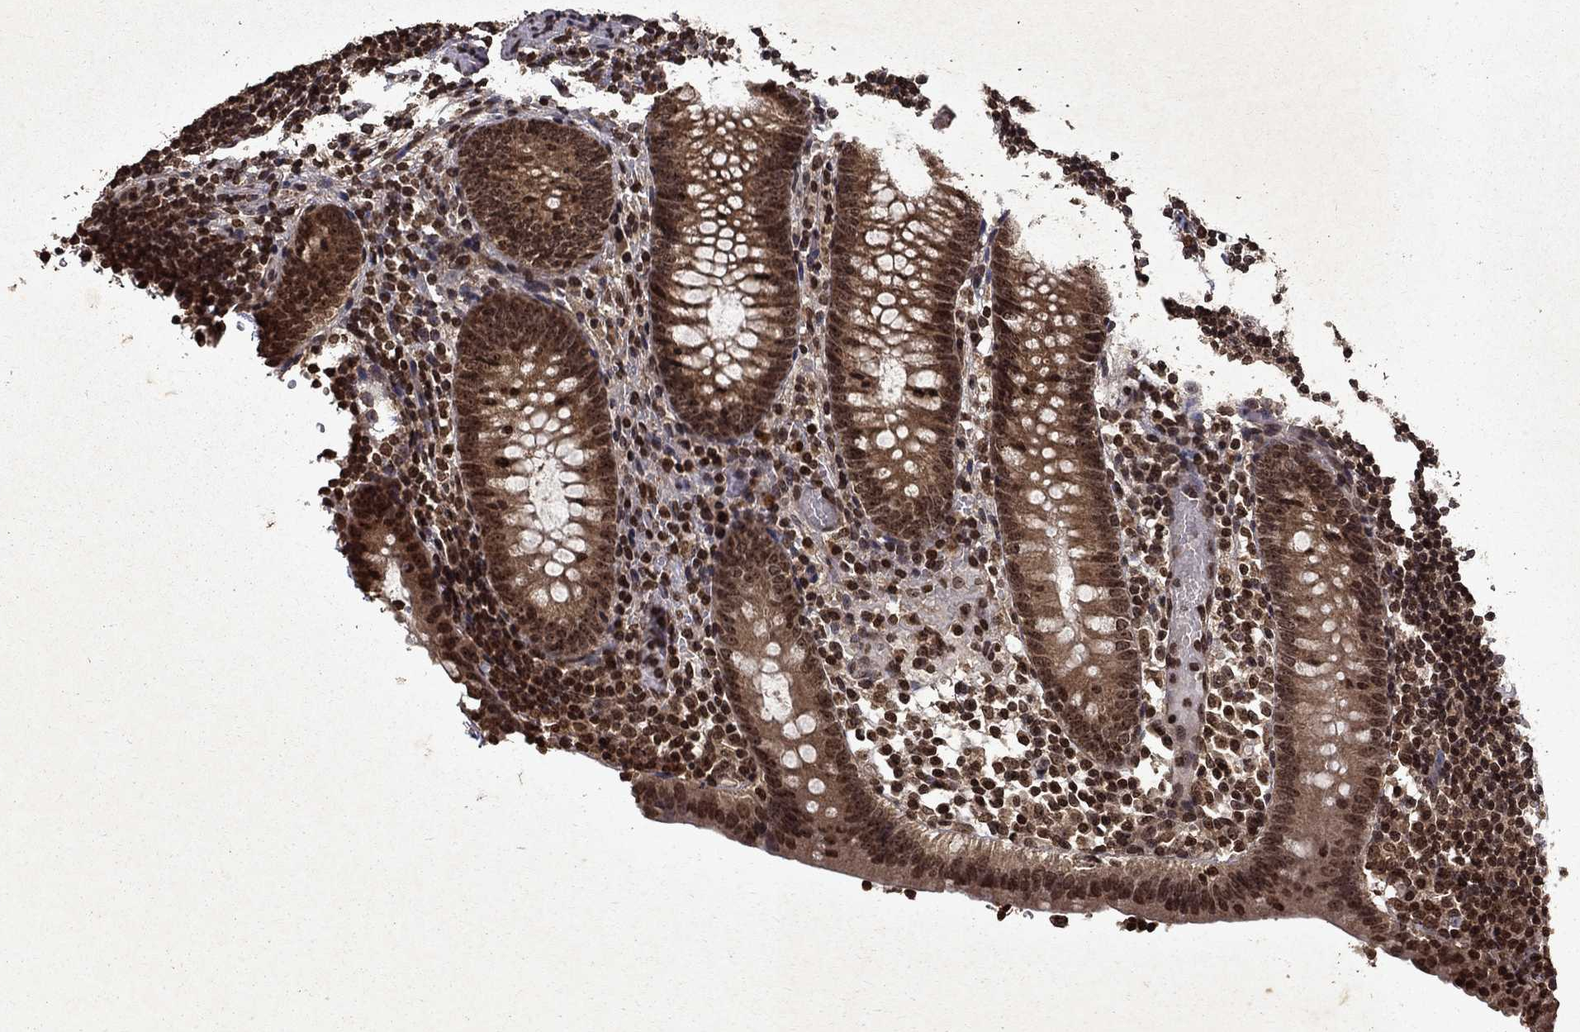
{"staining": {"intensity": "moderate", "quantity": "25%-75%", "location": "cytoplasmic/membranous,nuclear"}, "tissue": "appendix", "cell_type": "Glandular cells", "image_type": "normal", "snomed": [{"axis": "morphology", "description": "Normal tissue, NOS"}, {"axis": "topography", "description": "Appendix"}], "caption": "An immunohistochemistry (IHC) micrograph of normal tissue is shown. Protein staining in brown highlights moderate cytoplasmic/membranous,nuclear positivity in appendix within glandular cells.", "gene": "PIN4", "patient": {"sex": "female", "age": 40}}